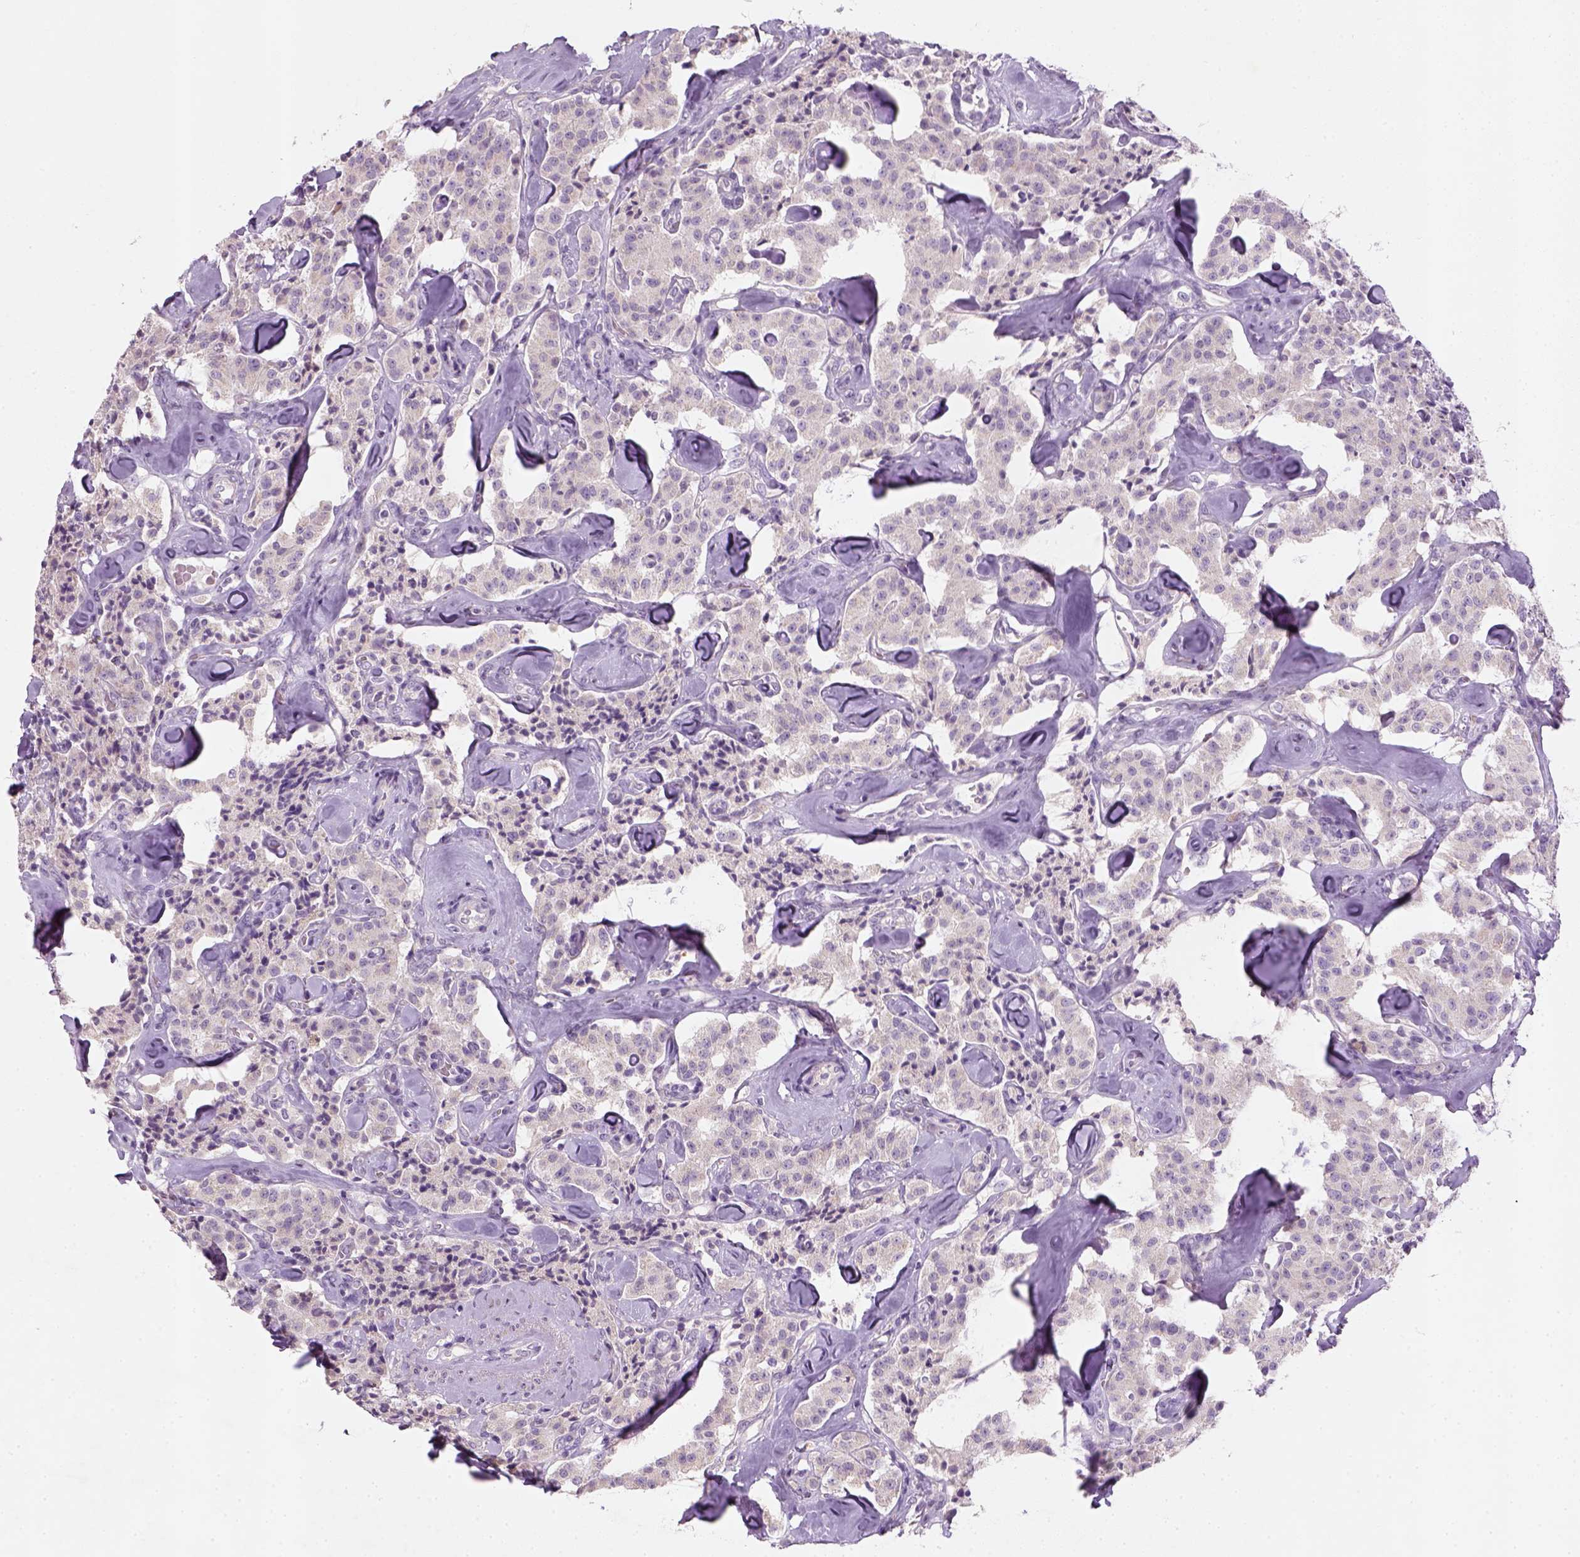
{"staining": {"intensity": "negative", "quantity": "none", "location": "none"}, "tissue": "carcinoid", "cell_type": "Tumor cells", "image_type": "cancer", "snomed": [{"axis": "morphology", "description": "Carcinoid, malignant, NOS"}, {"axis": "topography", "description": "Pancreas"}], "caption": "Immunohistochemistry (IHC) image of neoplastic tissue: human carcinoid (malignant) stained with DAB (3,3'-diaminobenzidine) reveals no significant protein expression in tumor cells.", "gene": "NUDT6", "patient": {"sex": "male", "age": 41}}